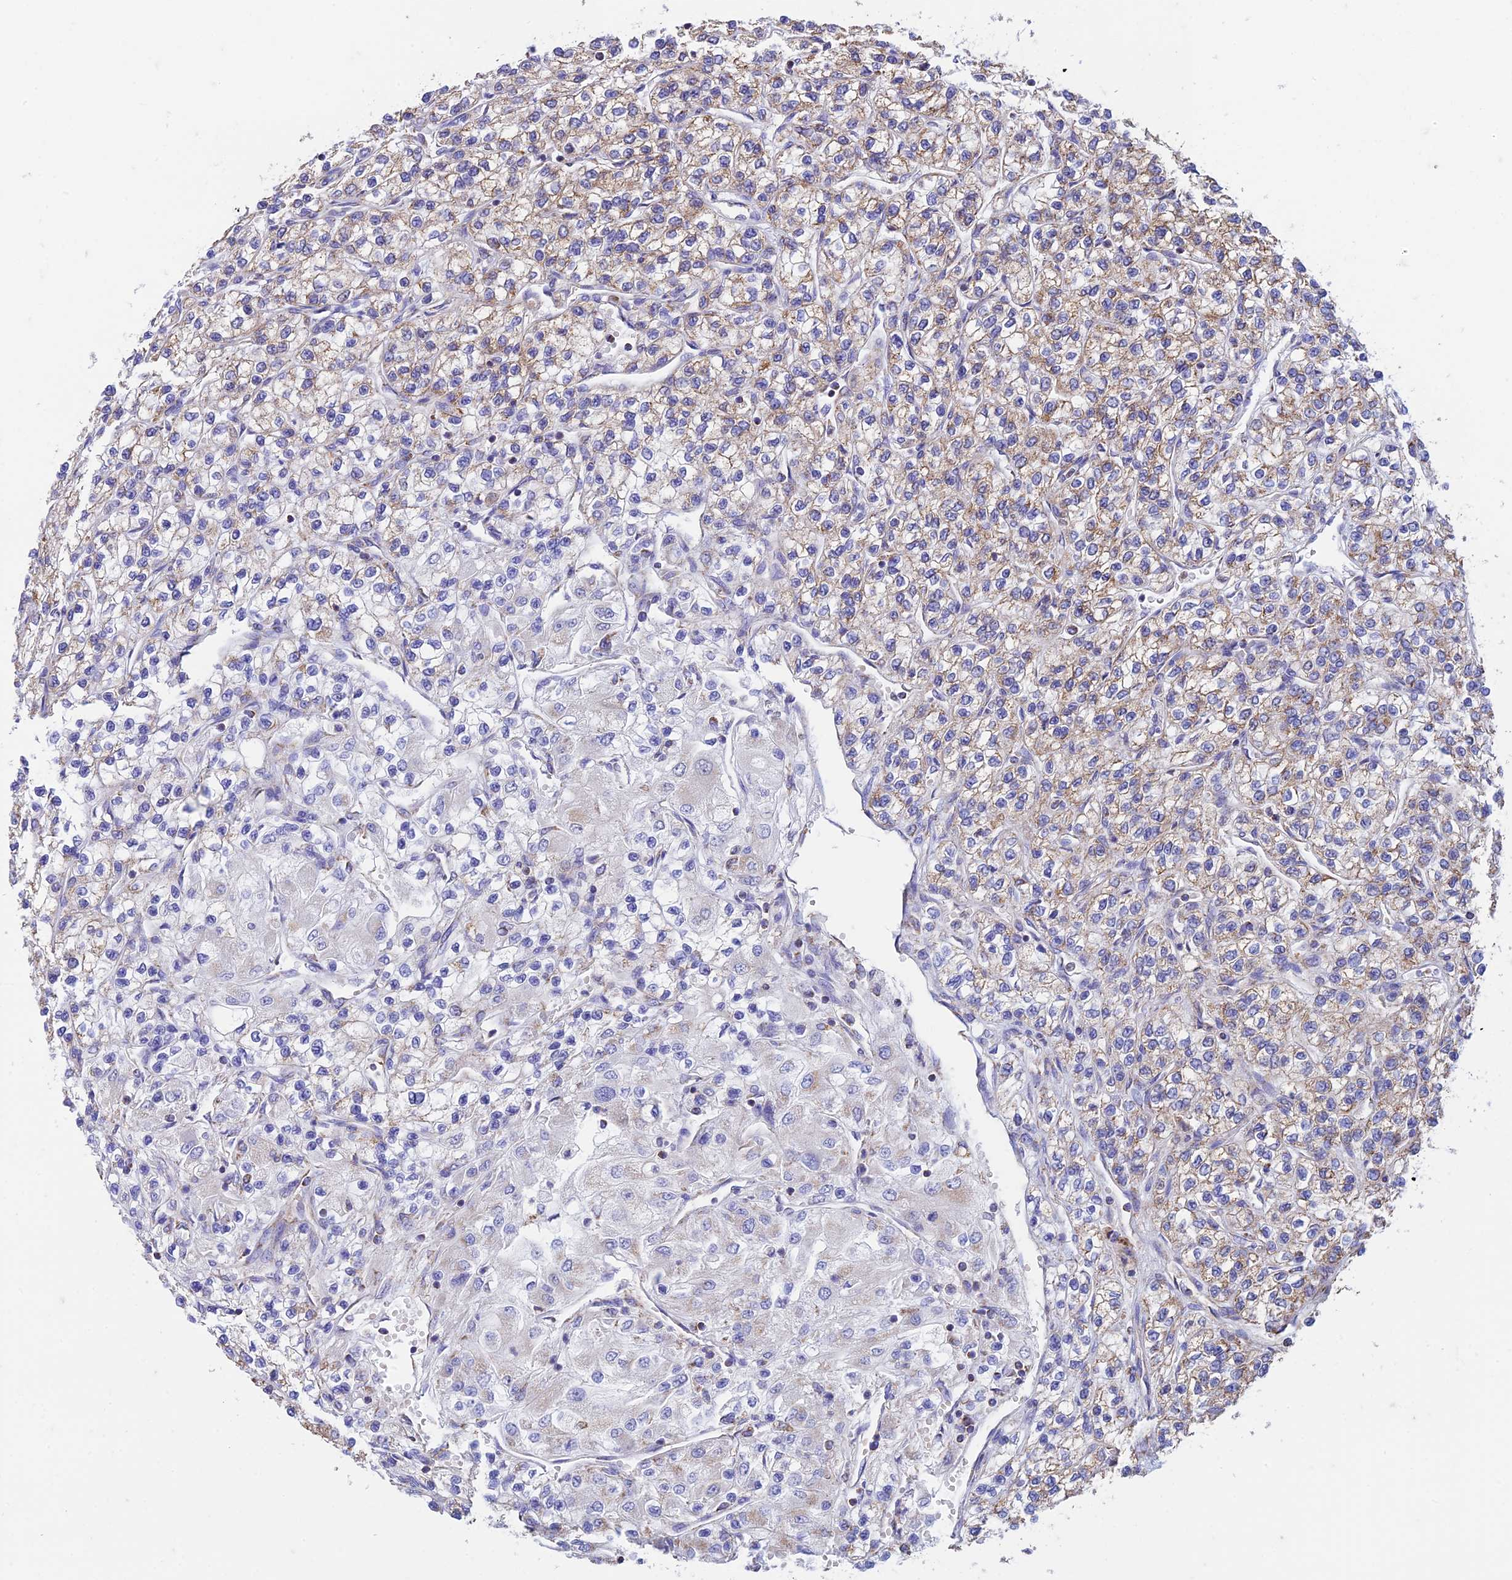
{"staining": {"intensity": "weak", "quantity": "25%-75%", "location": "cytoplasmic/membranous"}, "tissue": "renal cancer", "cell_type": "Tumor cells", "image_type": "cancer", "snomed": [{"axis": "morphology", "description": "Adenocarcinoma, NOS"}, {"axis": "topography", "description": "Kidney"}], "caption": "DAB (3,3'-diaminobenzidine) immunohistochemical staining of human adenocarcinoma (renal) demonstrates weak cytoplasmic/membranous protein staining in approximately 25%-75% of tumor cells. The staining was performed using DAB to visualize the protein expression in brown, while the nuclei were stained in blue with hematoxylin (Magnification: 20x).", "gene": "ZNF181", "patient": {"sex": "male", "age": 80}}